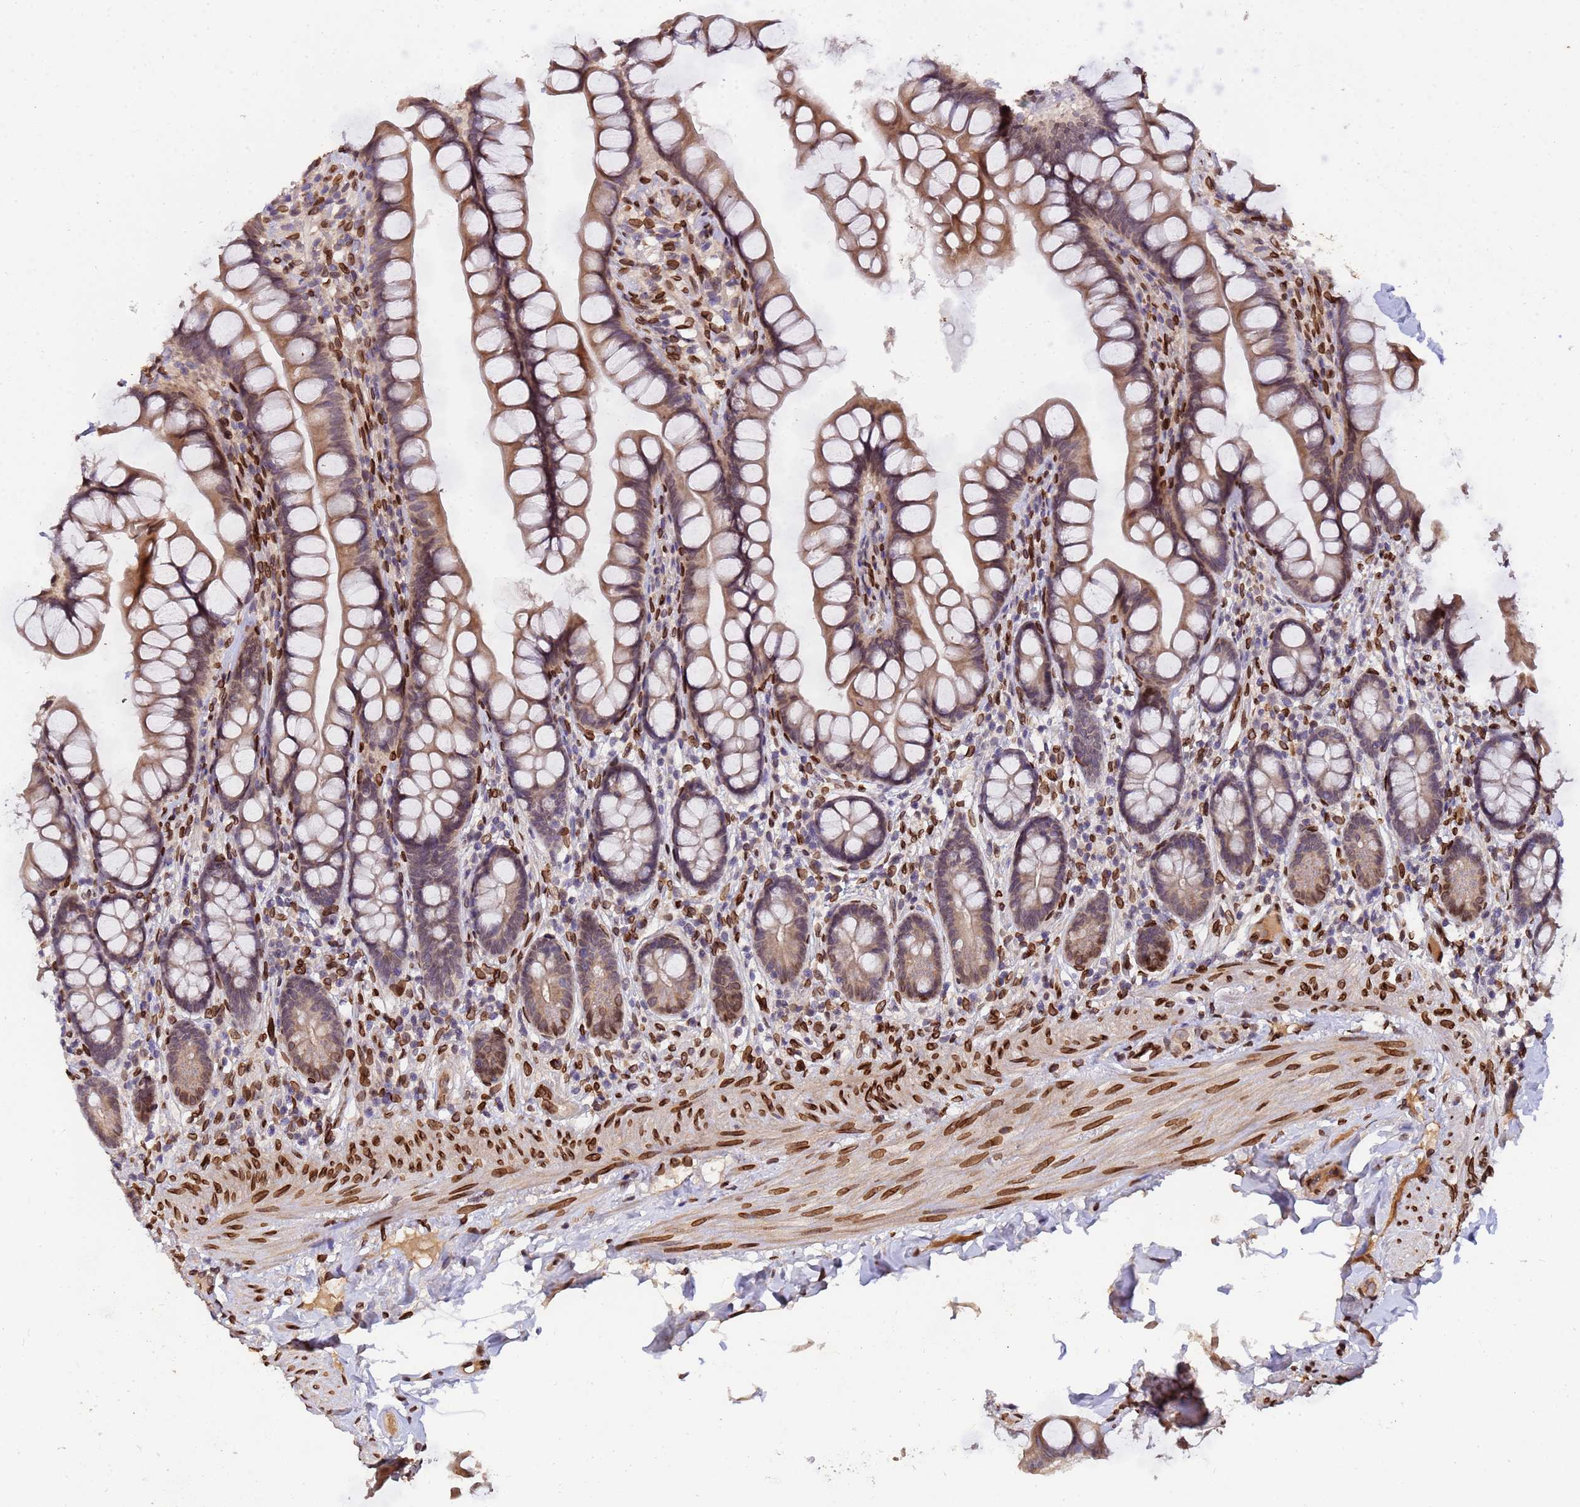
{"staining": {"intensity": "moderate", "quantity": ">75%", "location": "cytoplasmic/membranous,nuclear"}, "tissue": "small intestine", "cell_type": "Glandular cells", "image_type": "normal", "snomed": [{"axis": "morphology", "description": "Normal tissue, NOS"}, {"axis": "topography", "description": "Small intestine"}], "caption": "Glandular cells reveal medium levels of moderate cytoplasmic/membranous,nuclear expression in approximately >75% of cells in unremarkable human small intestine.", "gene": "GPR135", "patient": {"sex": "male", "age": 70}}